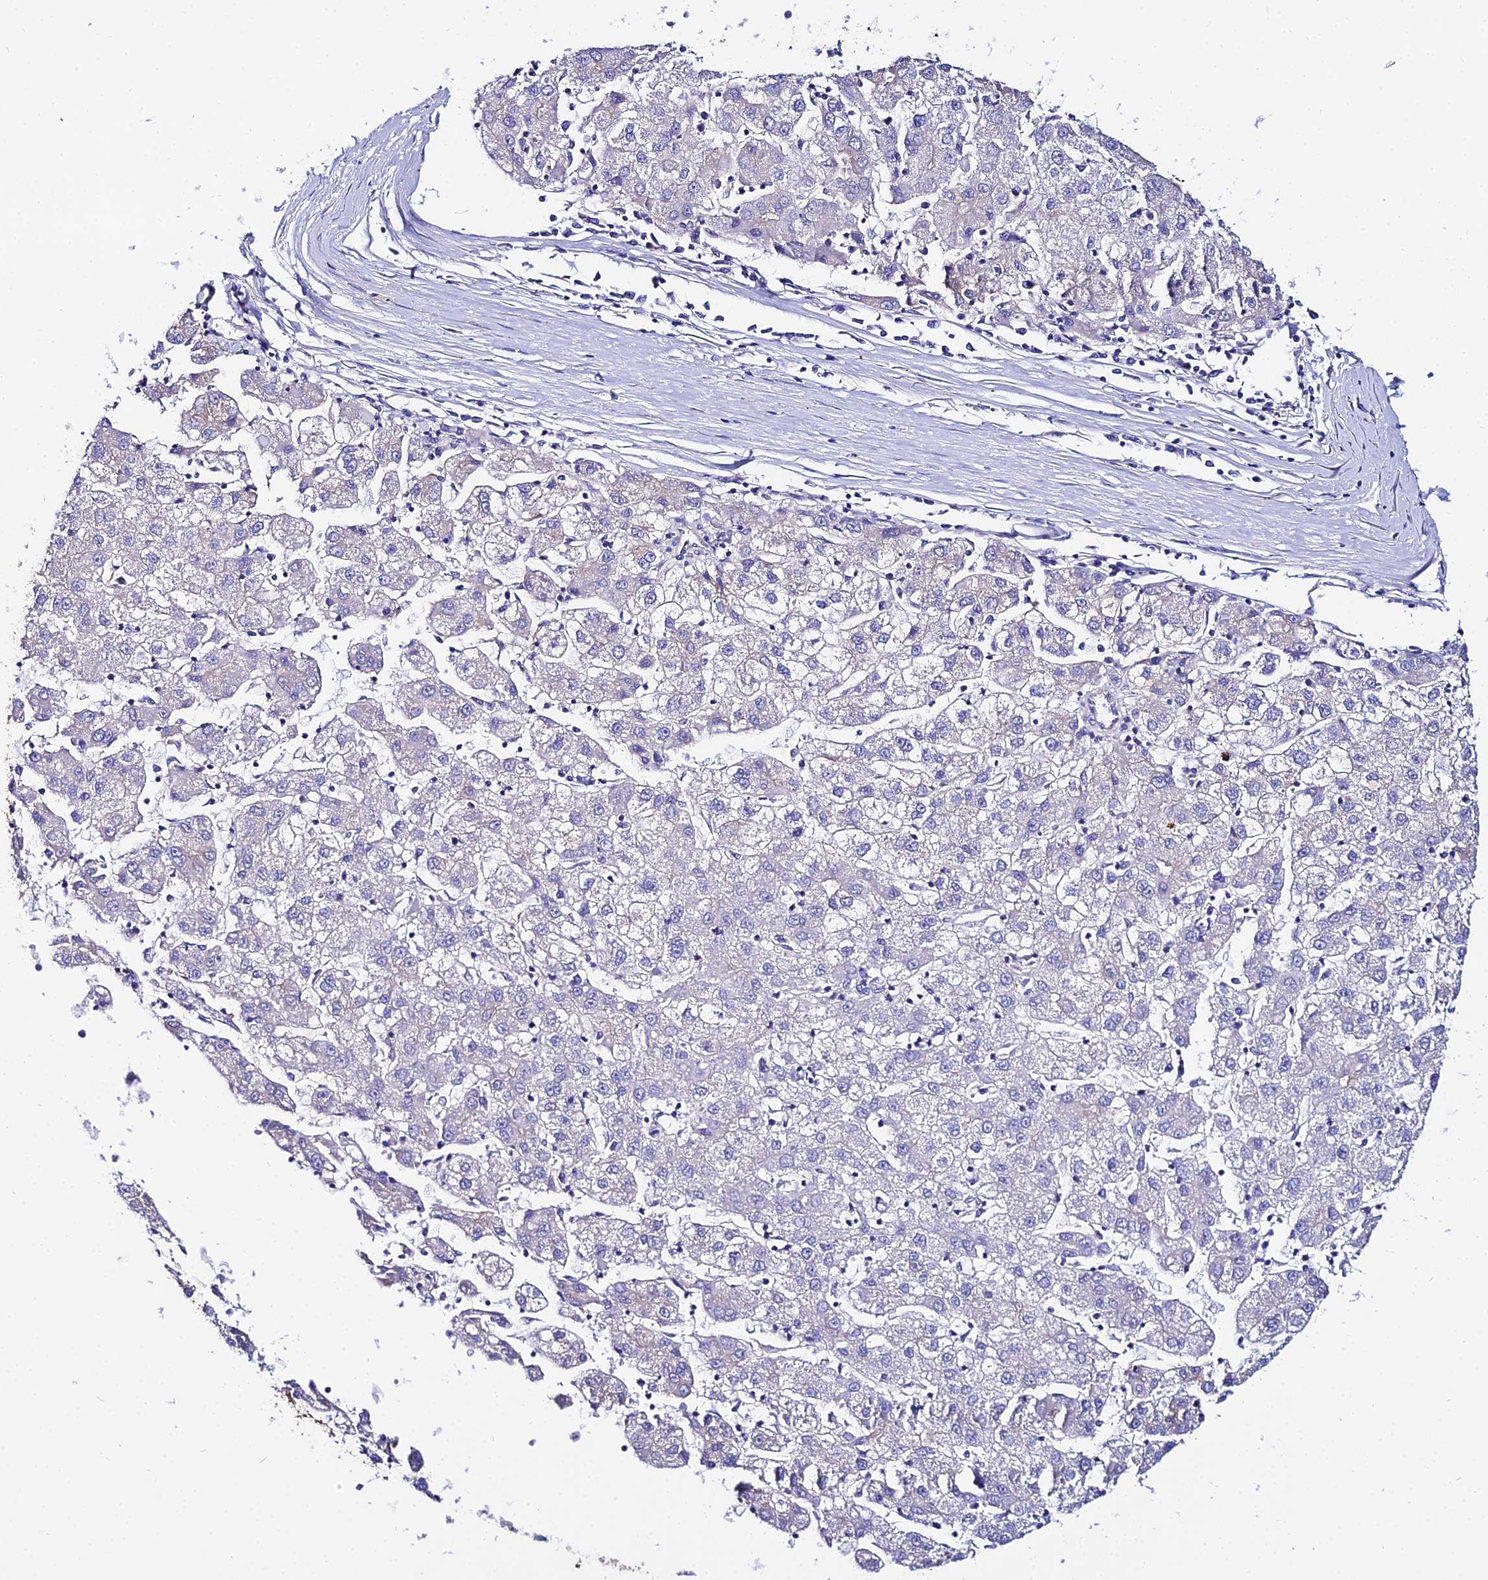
{"staining": {"intensity": "negative", "quantity": "none", "location": "none"}, "tissue": "liver cancer", "cell_type": "Tumor cells", "image_type": "cancer", "snomed": [{"axis": "morphology", "description": "Carcinoma, Hepatocellular, NOS"}, {"axis": "topography", "description": "Liver"}], "caption": "Immunohistochemical staining of human hepatocellular carcinoma (liver) shows no significant expression in tumor cells.", "gene": "DAW1", "patient": {"sex": "male", "age": 72}}